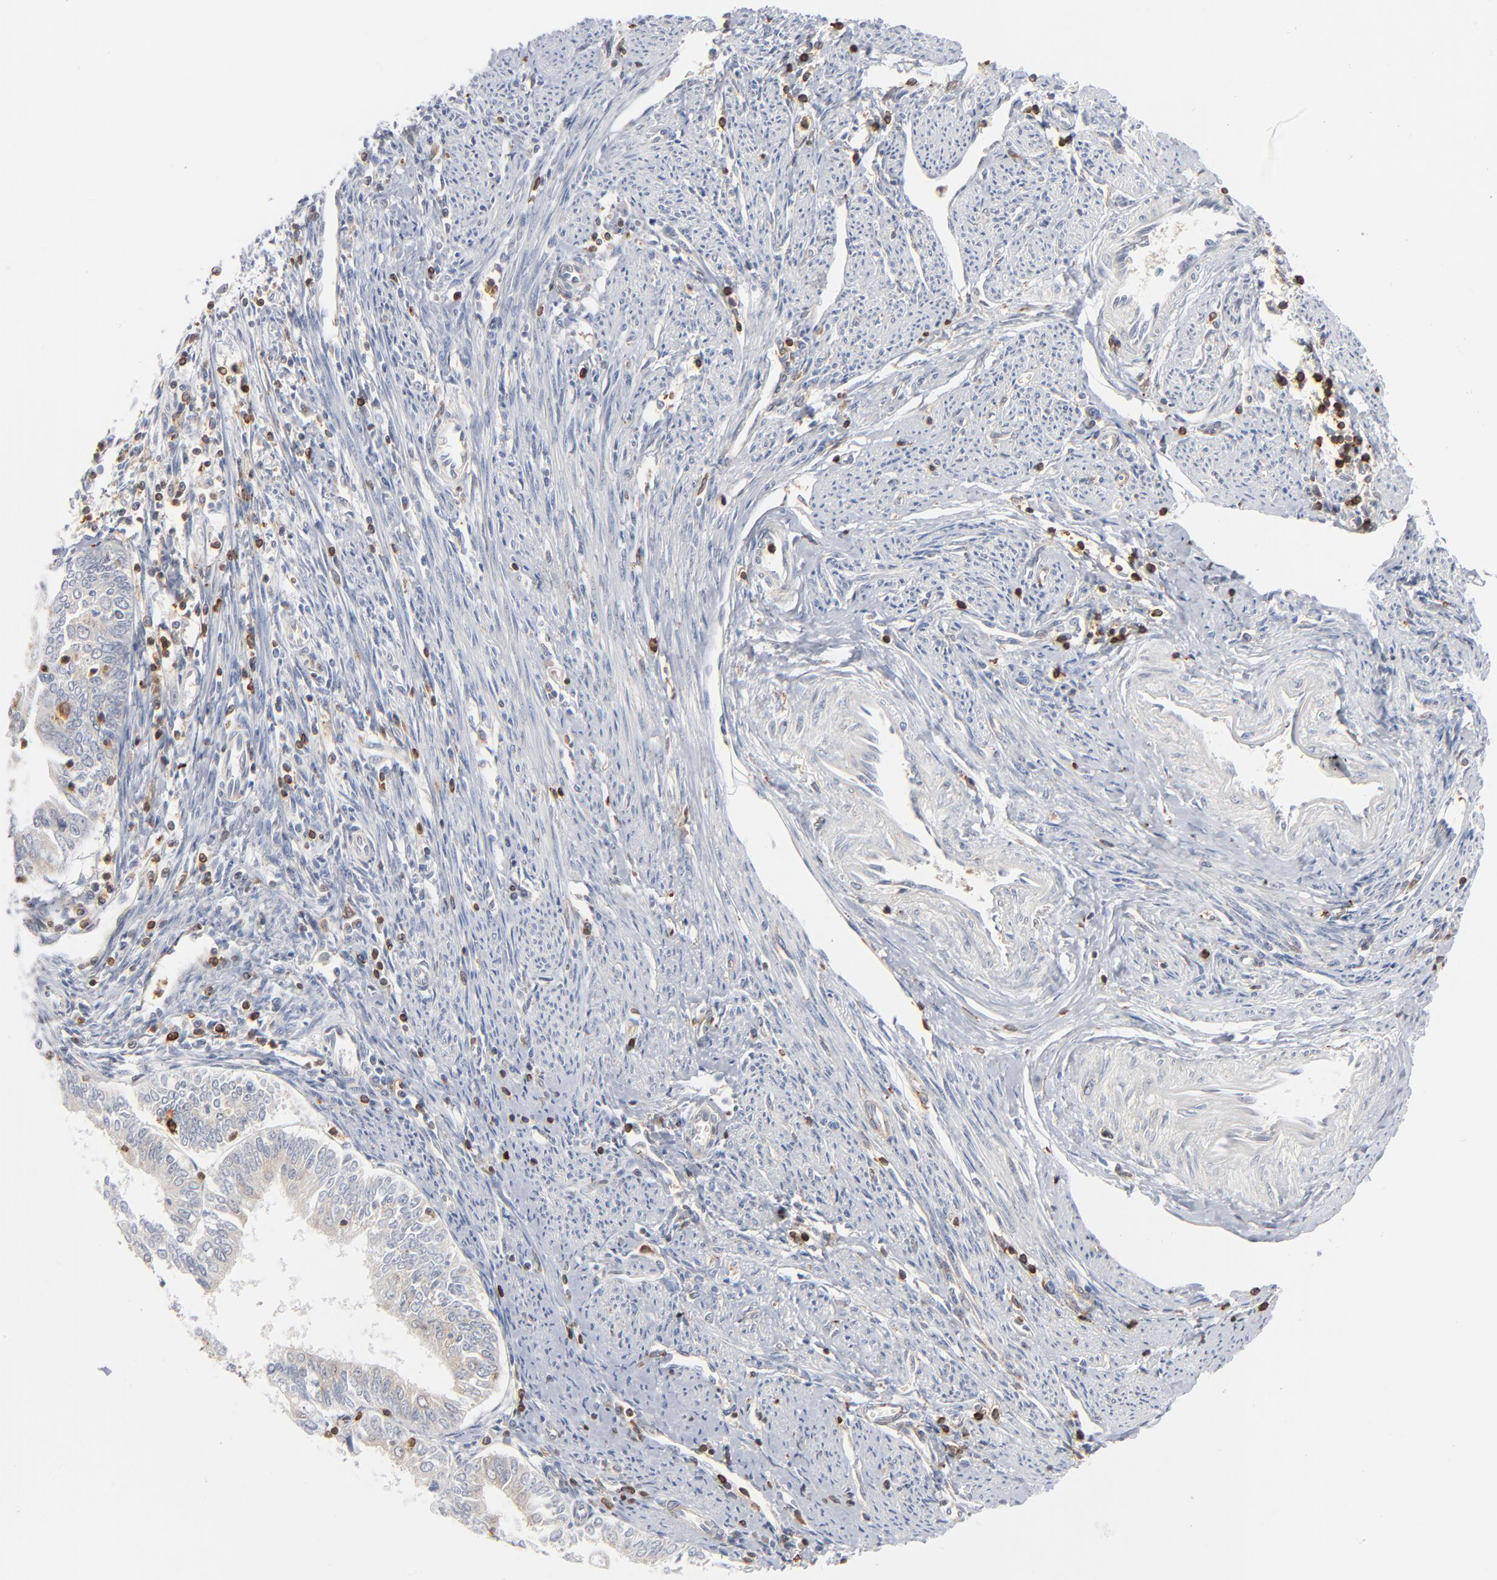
{"staining": {"intensity": "negative", "quantity": "none", "location": "none"}, "tissue": "endometrial cancer", "cell_type": "Tumor cells", "image_type": "cancer", "snomed": [{"axis": "morphology", "description": "Adenocarcinoma, NOS"}, {"axis": "topography", "description": "Endometrium"}], "caption": "High magnification brightfield microscopy of endometrial cancer stained with DAB (3,3'-diaminobenzidine) (brown) and counterstained with hematoxylin (blue): tumor cells show no significant positivity.", "gene": "SH3KBP1", "patient": {"sex": "female", "age": 75}}